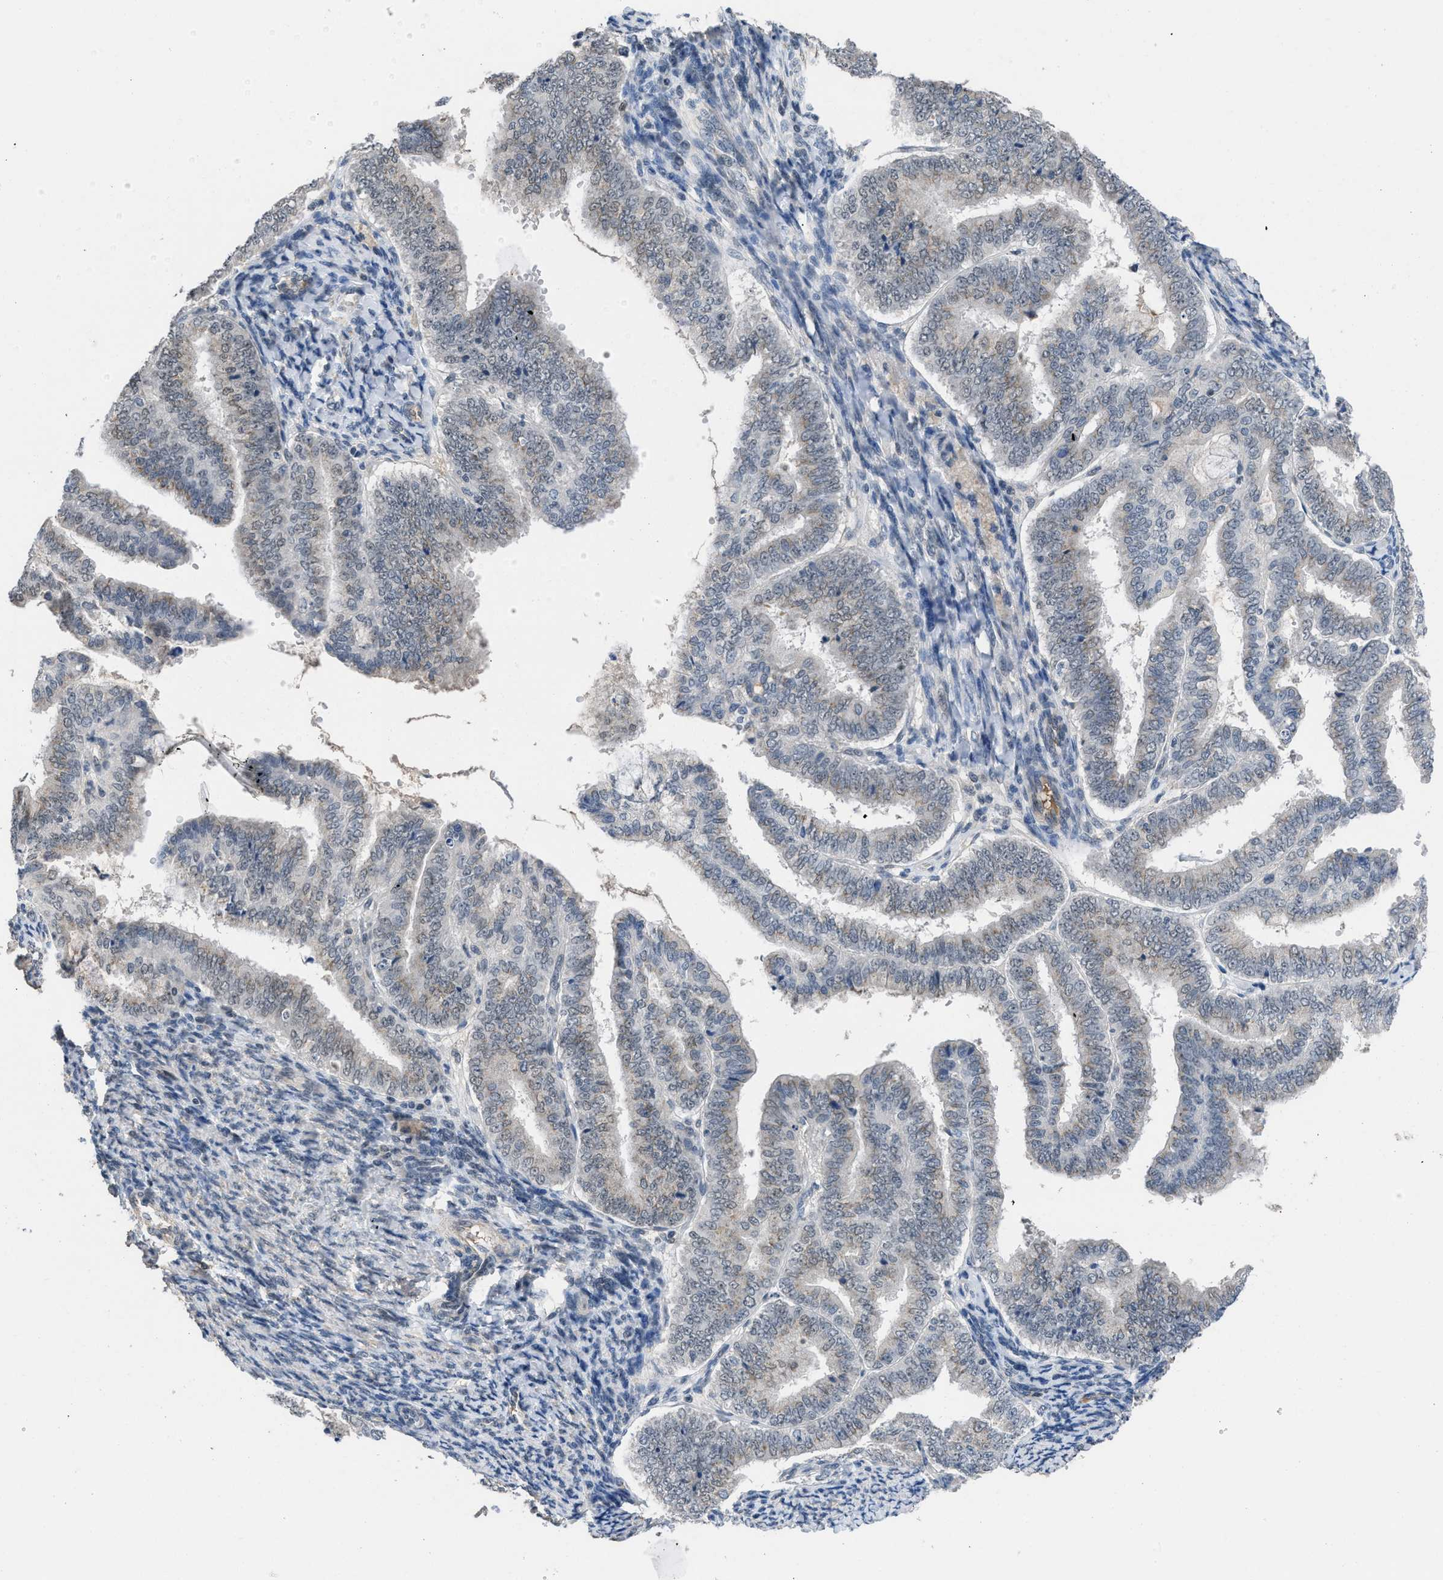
{"staining": {"intensity": "weak", "quantity": "25%-75%", "location": "cytoplasmic/membranous"}, "tissue": "endometrial cancer", "cell_type": "Tumor cells", "image_type": "cancer", "snomed": [{"axis": "morphology", "description": "Adenocarcinoma, NOS"}, {"axis": "topography", "description": "Endometrium"}], "caption": "Immunohistochemical staining of human endometrial cancer reveals low levels of weak cytoplasmic/membranous protein expression in approximately 25%-75% of tumor cells.", "gene": "TERF2IP", "patient": {"sex": "female", "age": 63}}